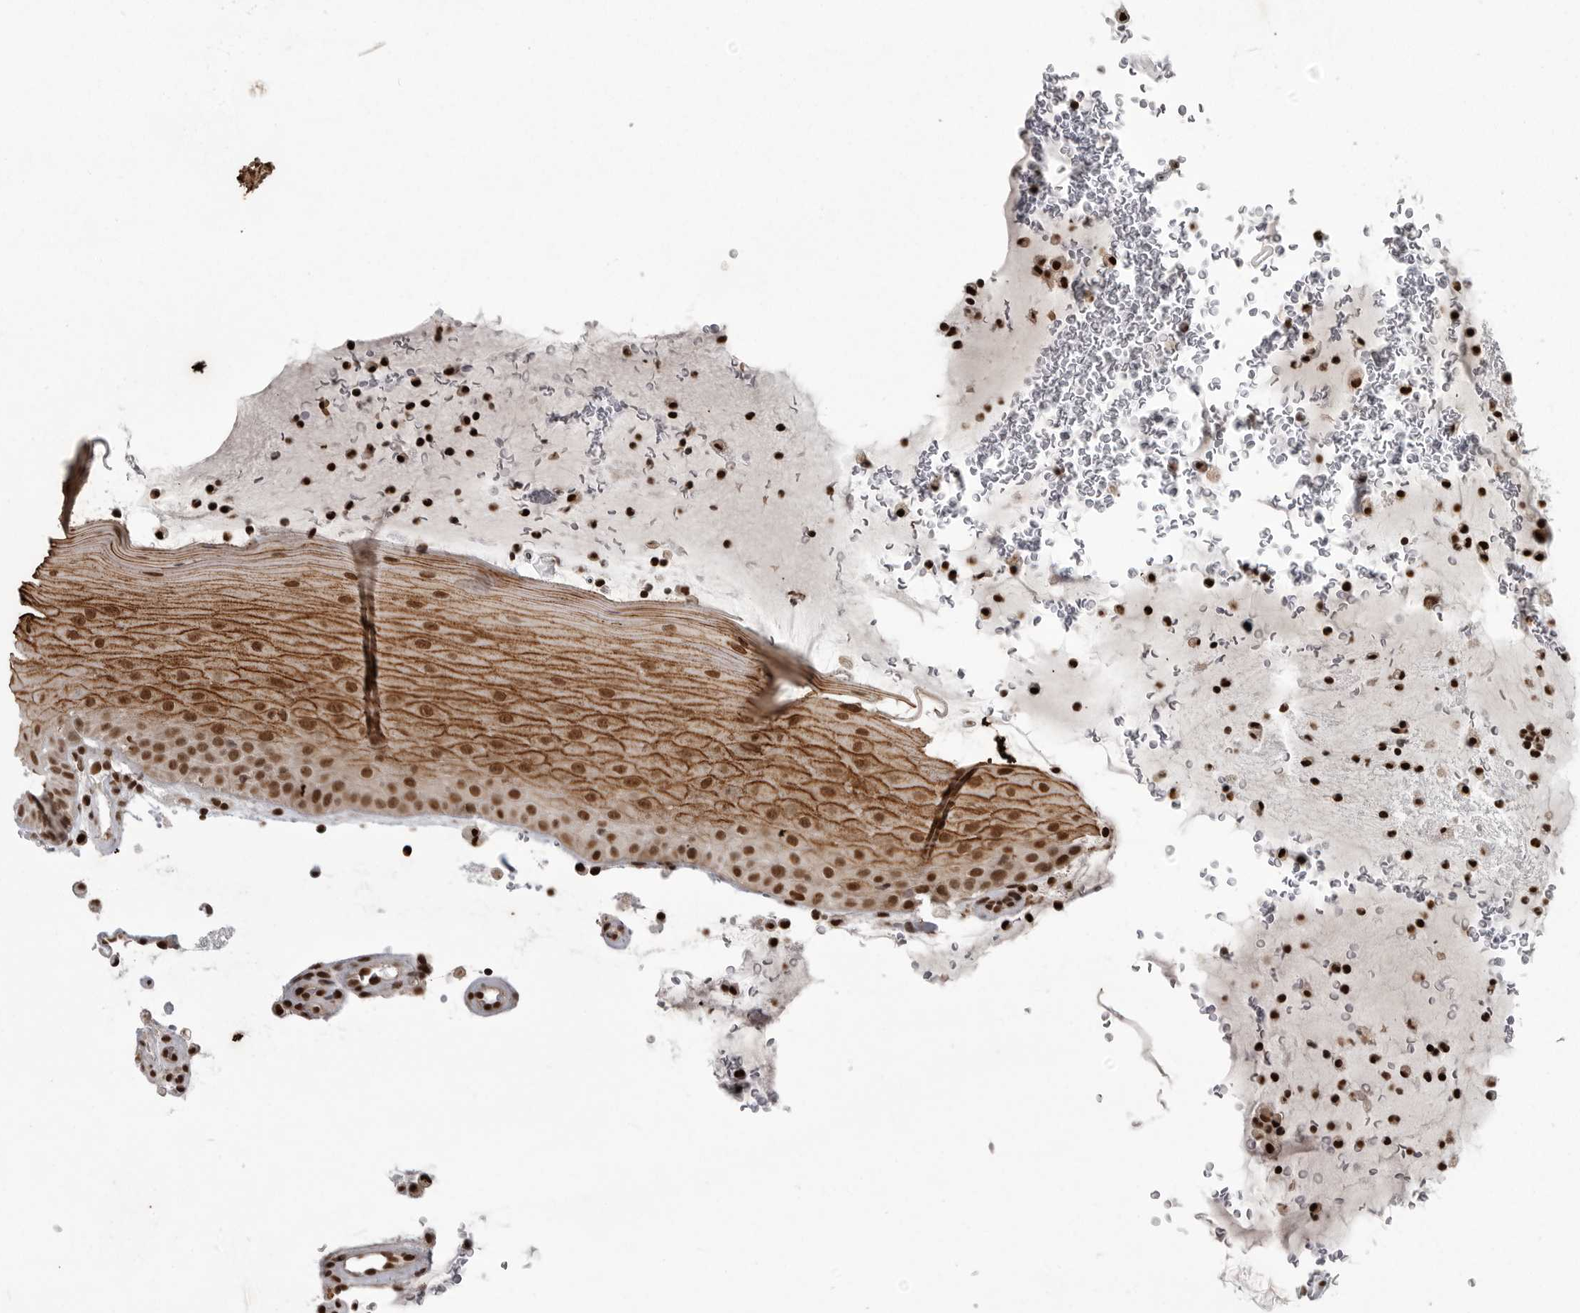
{"staining": {"intensity": "strong", "quantity": ">75%", "location": "cytoplasmic/membranous,nuclear"}, "tissue": "oral mucosa", "cell_type": "Squamous epithelial cells", "image_type": "normal", "snomed": [{"axis": "morphology", "description": "Normal tissue, NOS"}, {"axis": "topography", "description": "Oral tissue"}], "caption": "The immunohistochemical stain shows strong cytoplasmic/membranous,nuclear expression in squamous epithelial cells of benign oral mucosa.", "gene": "YAF2", "patient": {"sex": "male", "age": 13}}